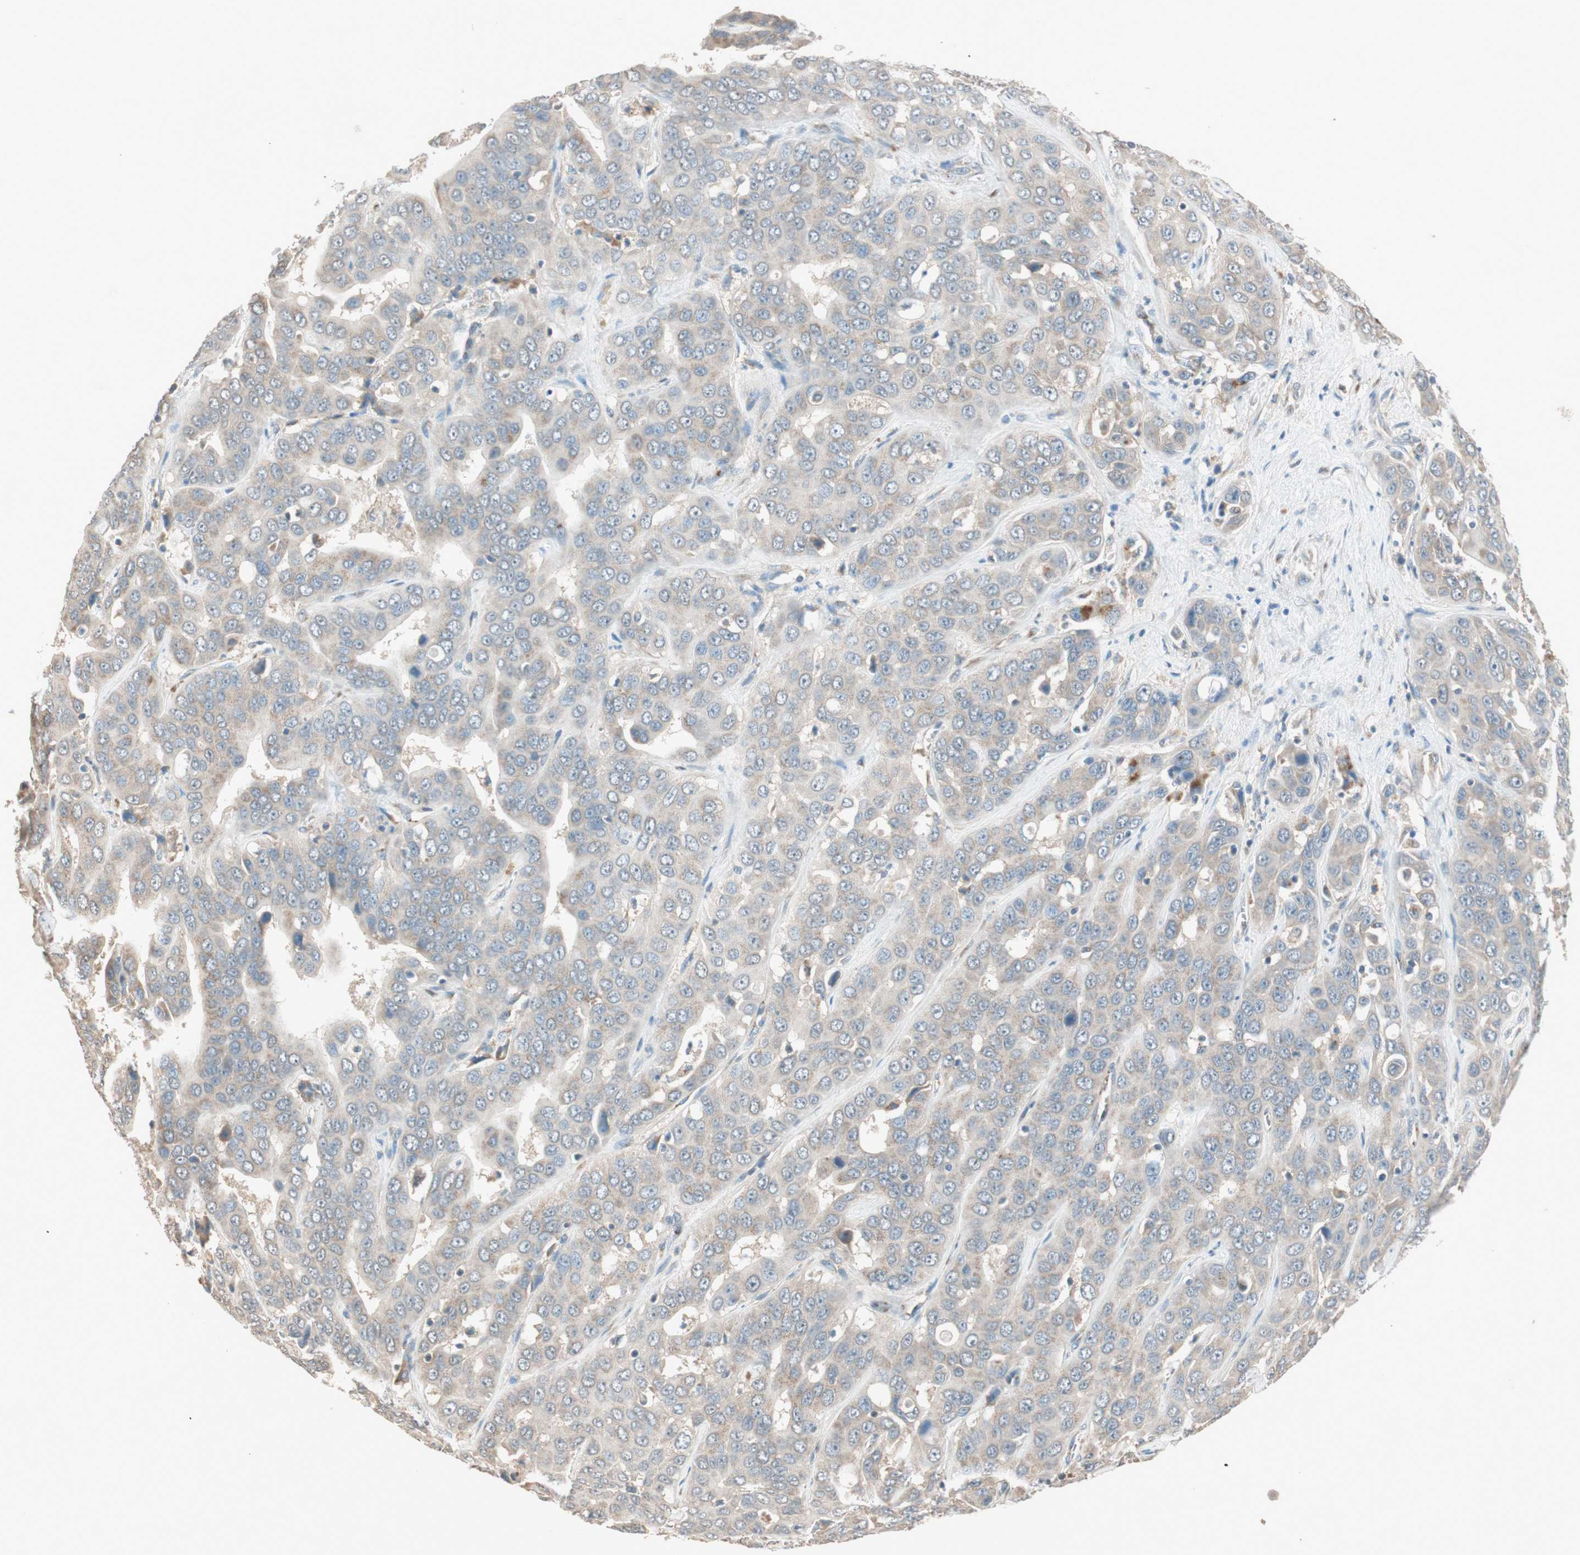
{"staining": {"intensity": "weak", "quantity": "25%-75%", "location": "cytoplasmic/membranous"}, "tissue": "liver cancer", "cell_type": "Tumor cells", "image_type": "cancer", "snomed": [{"axis": "morphology", "description": "Cholangiocarcinoma"}, {"axis": "topography", "description": "Liver"}], "caption": "Immunohistochemistry (IHC) staining of liver cancer, which exhibits low levels of weak cytoplasmic/membranous positivity in about 25%-75% of tumor cells indicating weak cytoplasmic/membranous protein staining. The staining was performed using DAB (brown) for protein detection and nuclei were counterstained in hematoxylin (blue).", "gene": "SEC16A", "patient": {"sex": "female", "age": 52}}